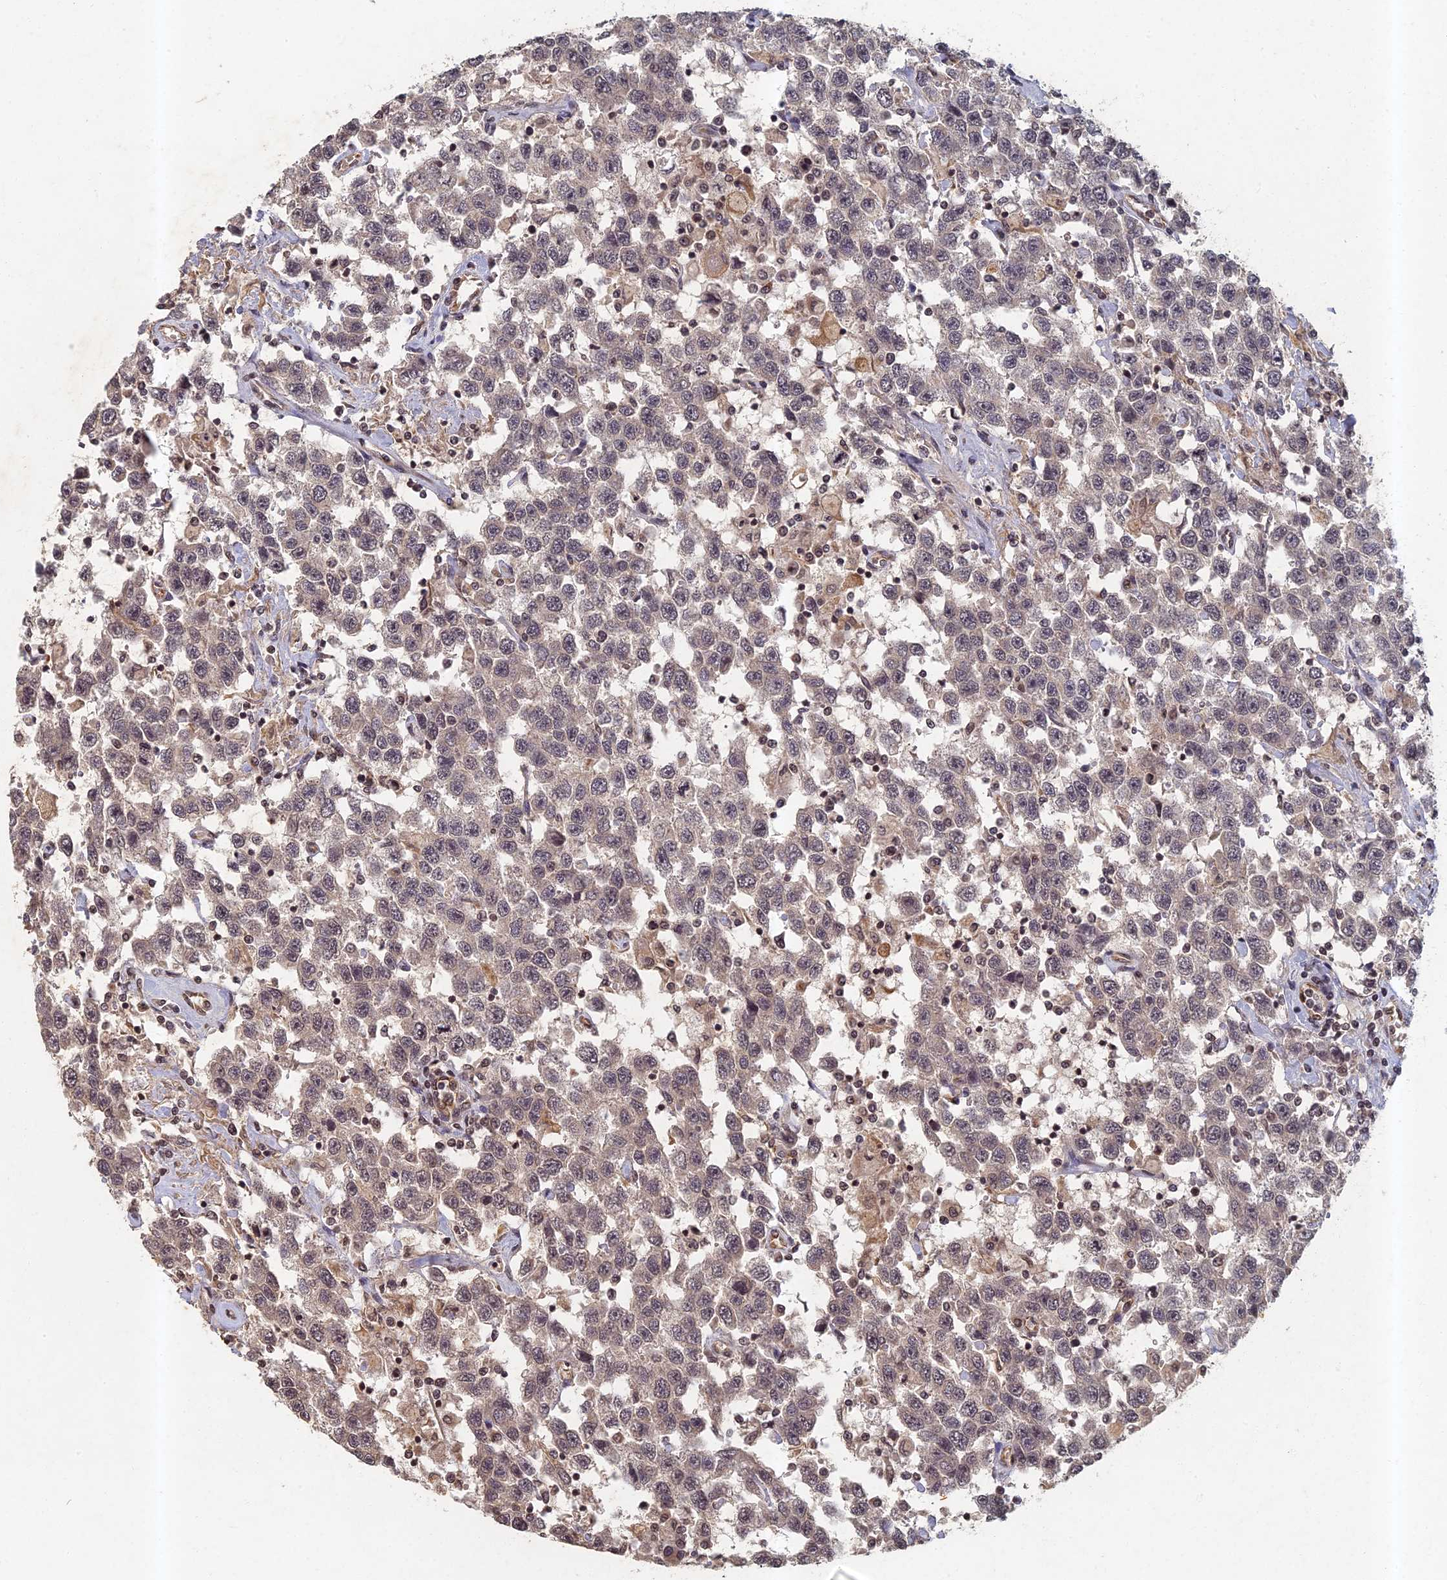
{"staining": {"intensity": "weak", "quantity": "<25%", "location": "nuclear"}, "tissue": "testis cancer", "cell_type": "Tumor cells", "image_type": "cancer", "snomed": [{"axis": "morphology", "description": "Seminoma, NOS"}, {"axis": "topography", "description": "Testis"}], "caption": "Tumor cells show no significant expression in testis seminoma.", "gene": "ABCB10", "patient": {"sex": "male", "age": 41}}